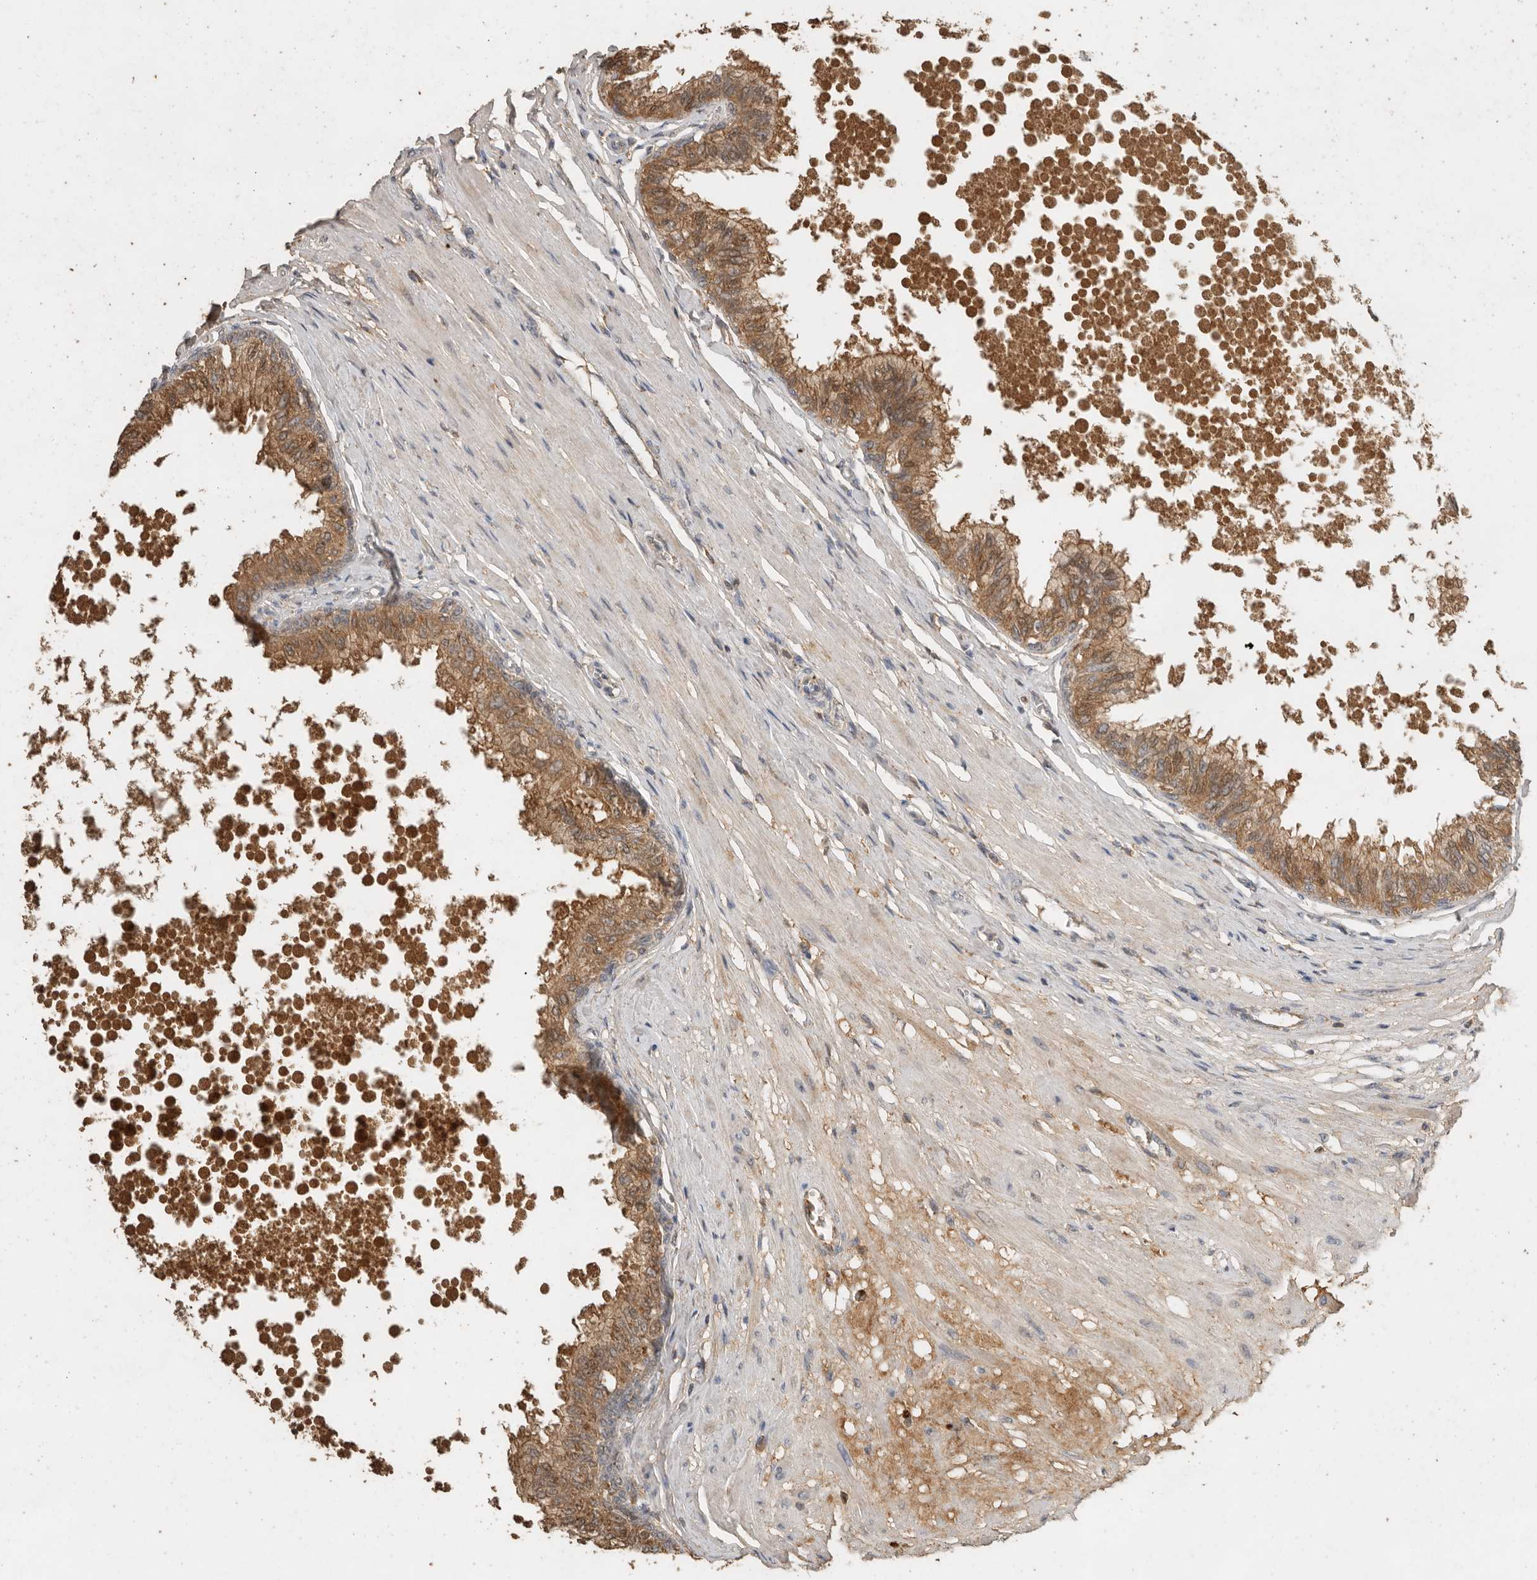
{"staining": {"intensity": "moderate", "quantity": ">75%", "location": "cytoplasmic/membranous"}, "tissue": "prostate", "cell_type": "Glandular cells", "image_type": "normal", "snomed": [{"axis": "morphology", "description": "Normal tissue, NOS"}, {"axis": "topography", "description": "Prostate"}, {"axis": "topography", "description": "Seminal veicle"}], "caption": "Immunohistochemical staining of unremarkable human prostate reveals moderate cytoplasmic/membranous protein positivity in approximately >75% of glandular cells.", "gene": "CTF1", "patient": {"sex": "male", "age": 60}}